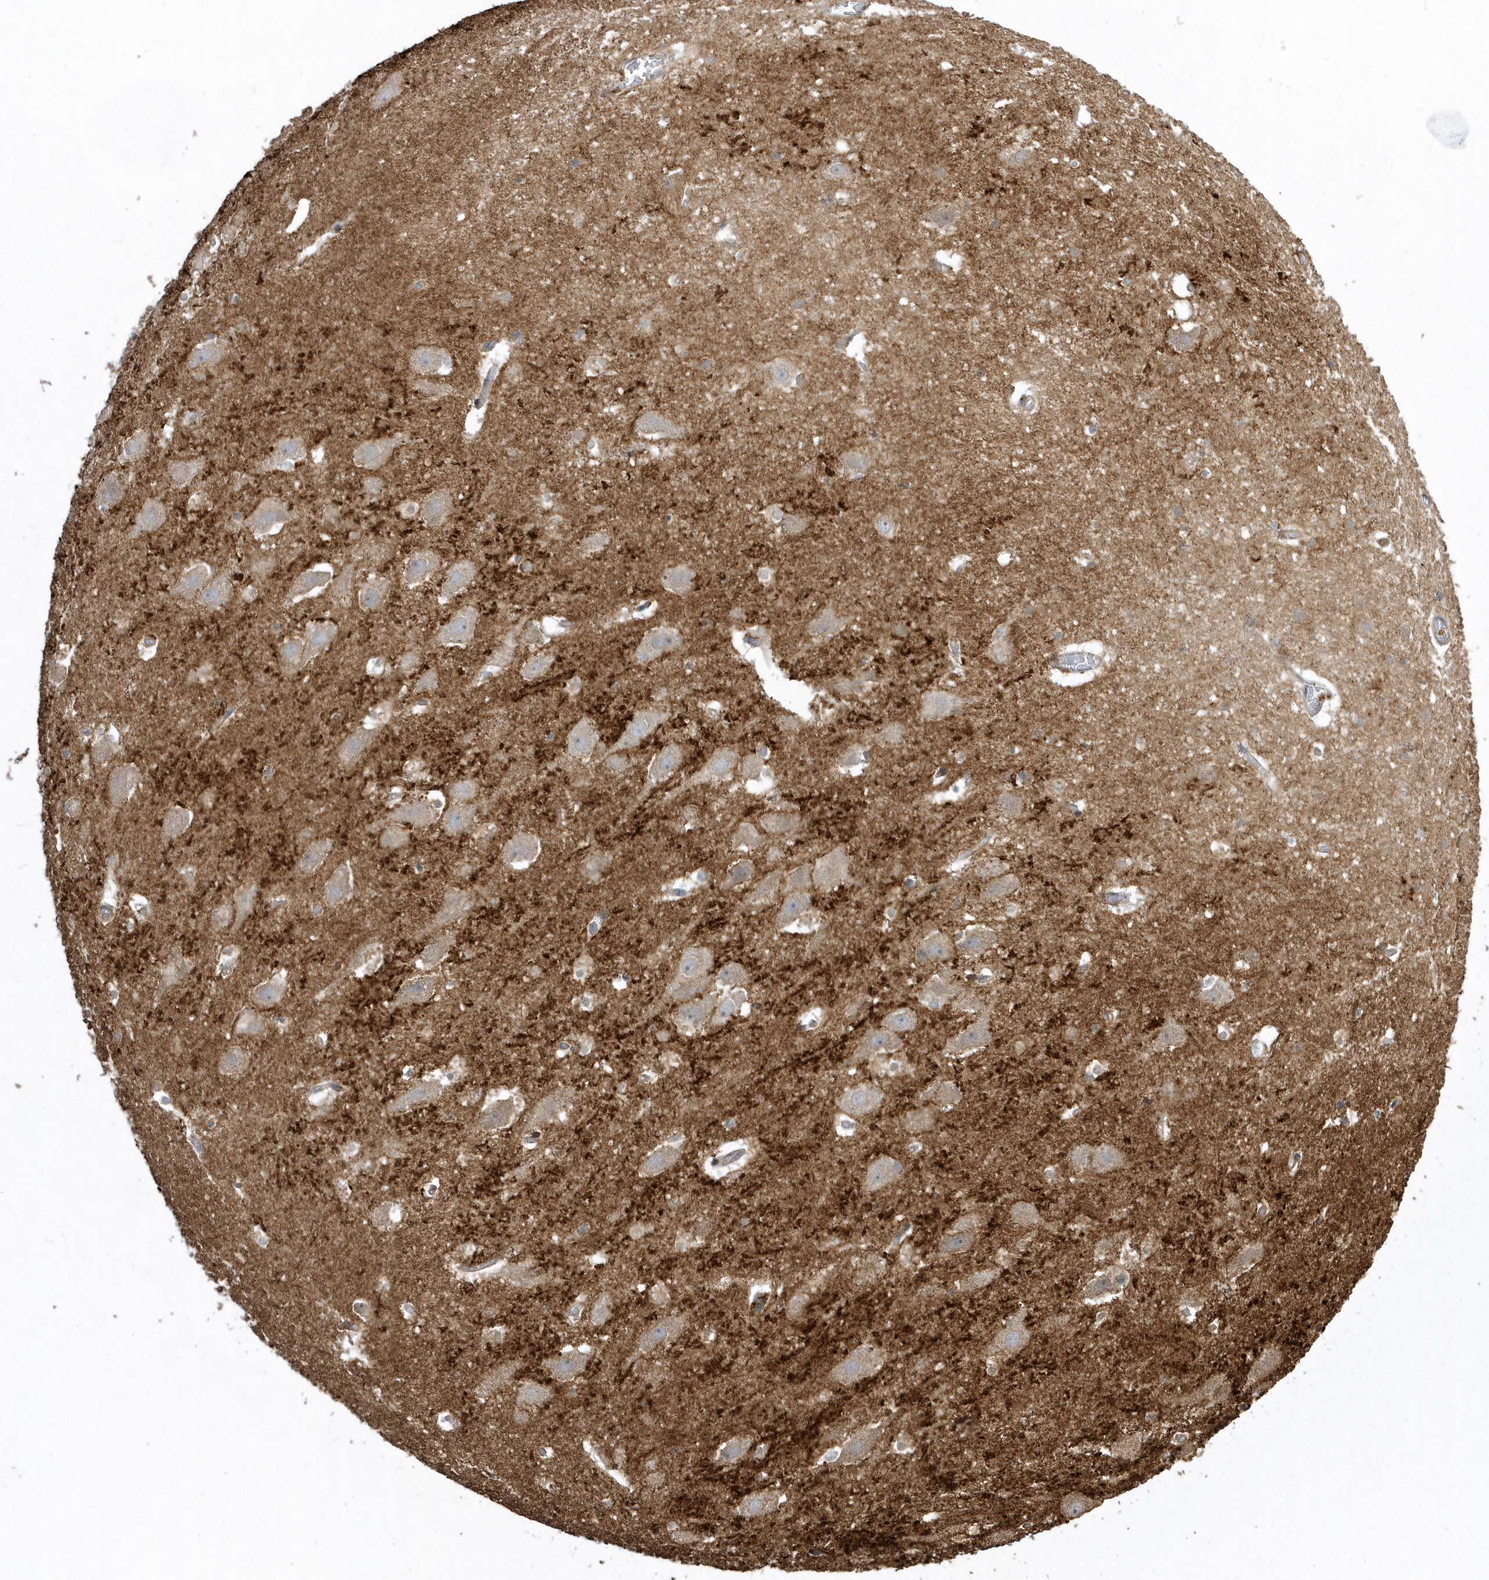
{"staining": {"intensity": "negative", "quantity": "none", "location": "none"}, "tissue": "hippocampus", "cell_type": "Glial cells", "image_type": "normal", "snomed": [{"axis": "morphology", "description": "Normal tissue, NOS"}, {"axis": "topography", "description": "Hippocampus"}], "caption": "A high-resolution histopathology image shows immunohistochemistry (IHC) staining of normal hippocampus, which shows no significant expression in glial cells.", "gene": "SENP8", "patient": {"sex": "female", "age": 52}}